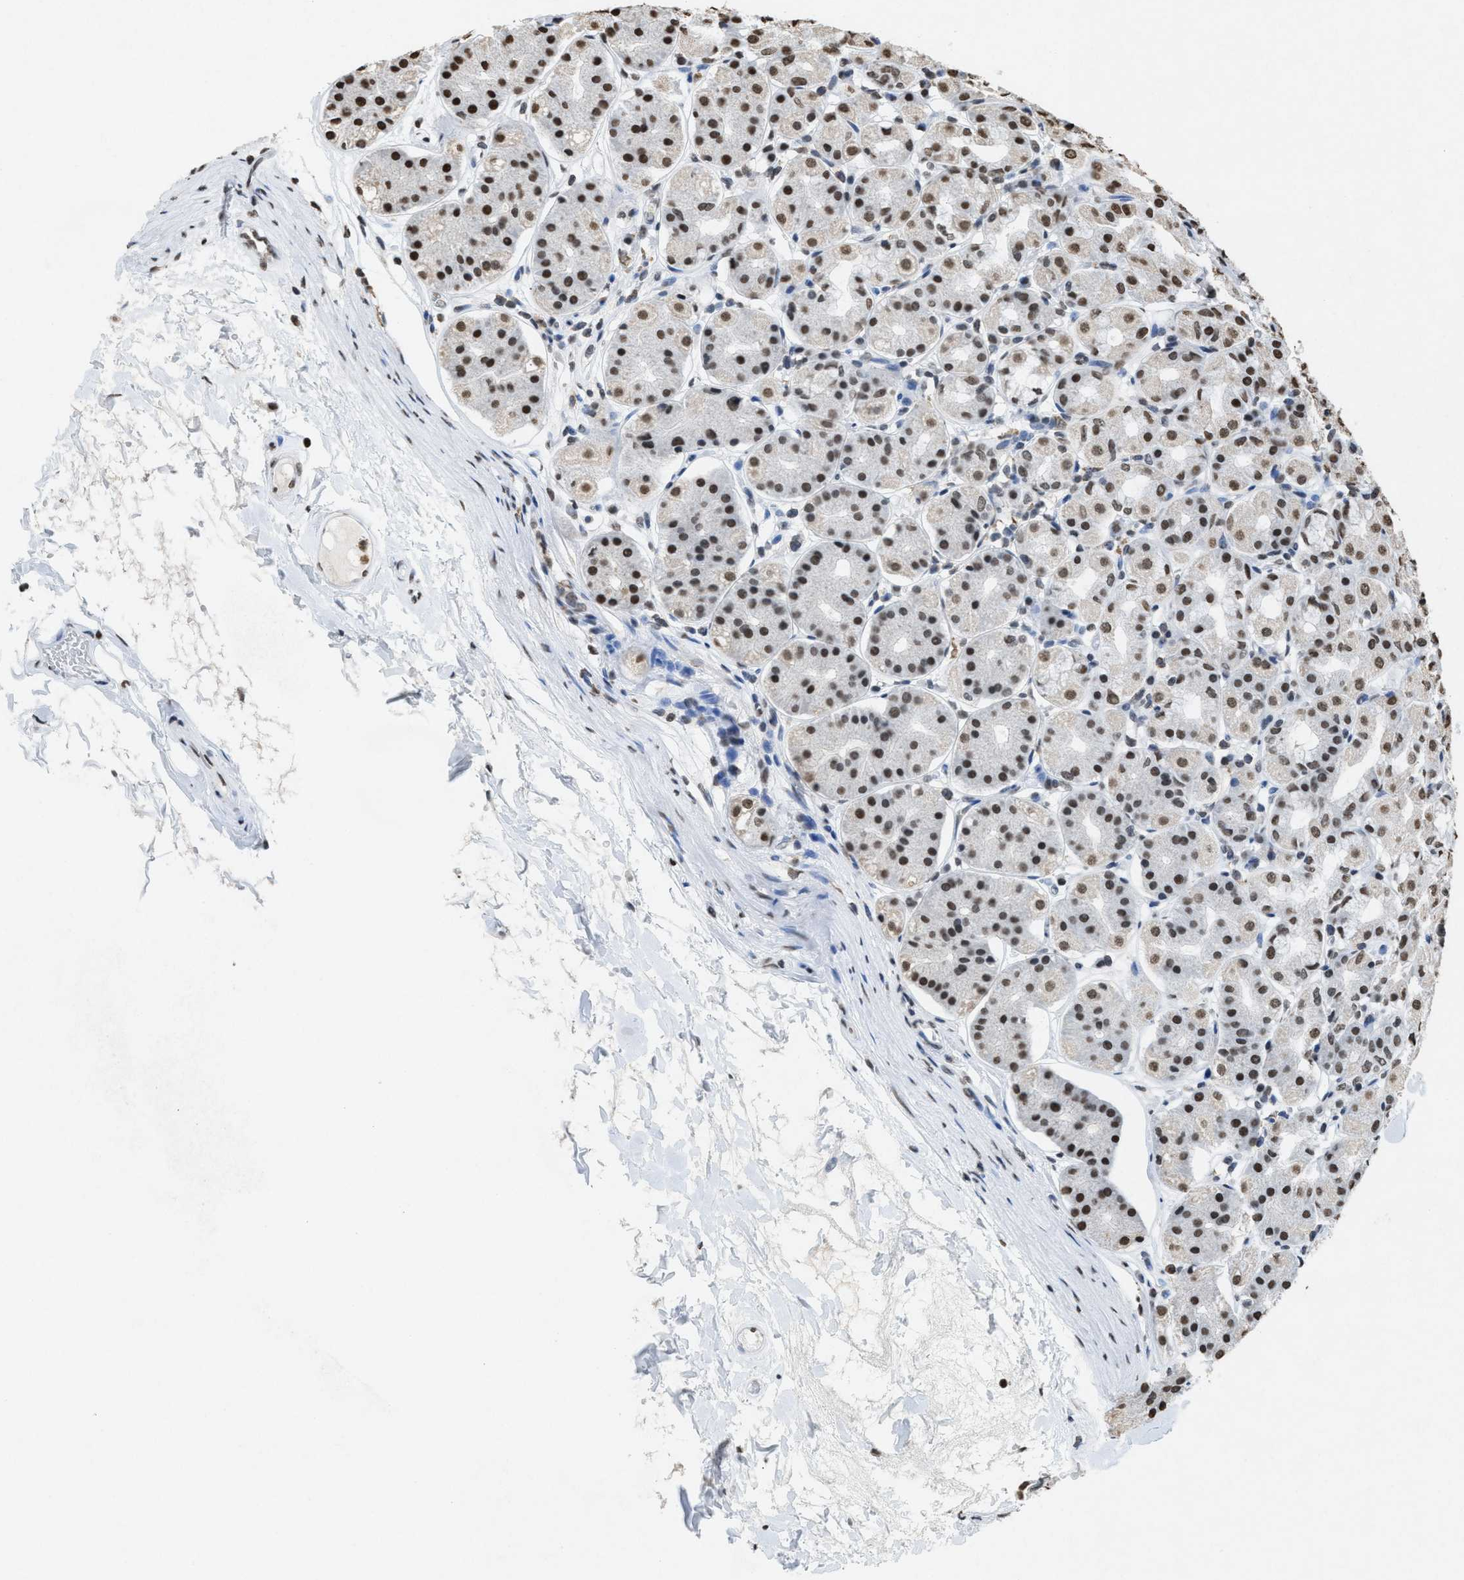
{"staining": {"intensity": "moderate", "quantity": "25%-75%", "location": "nuclear"}, "tissue": "stomach", "cell_type": "Glandular cells", "image_type": "normal", "snomed": [{"axis": "morphology", "description": "Normal tissue, NOS"}, {"axis": "topography", "description": "Stomach"}, {"axis": "topography", "description": "Stomach, lower"}], "caption": "High-power microscopy captured an immunohistochemistry photomicrograph of unremarkable stomach, revealing moderate nuclear positivity in approximately 25%-75% of glandular cells.", "gene": "NUP88", "patient": {"sex": "female", "age": 56}}